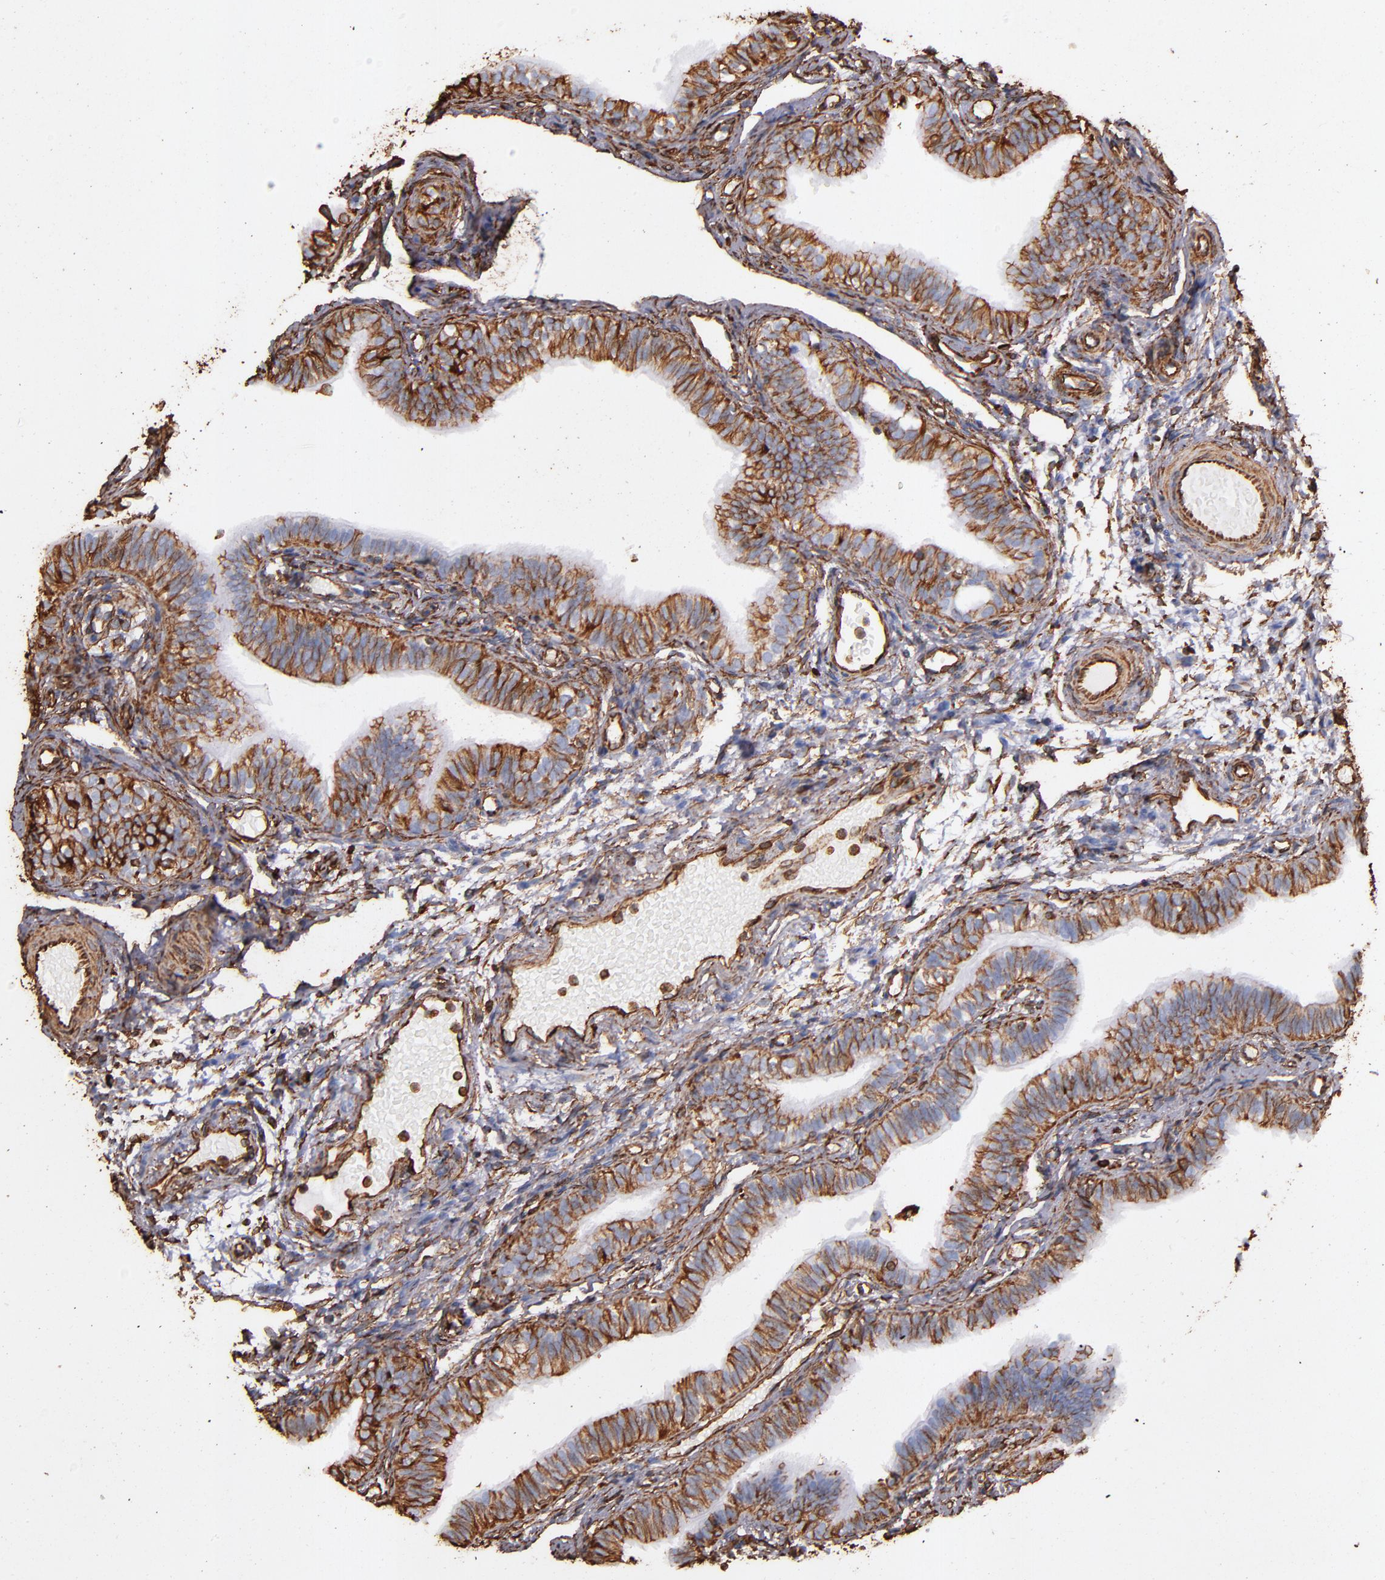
{"staining": {"intensity": "strong", "quantity": ">75%", "location": "cytoplasmic/membranous"}, "tissue": "fallopian tube", "cell_type": "Glandular cells", "image_type": "normal", "snomed": [{"axis": "morphology", "description": "Normal tissue, NOS"}, {"axis": "morphology", "description": "Dermoid, NOS"}, {"axis": "topography", "description": "Fallopian tube"}], "caption": "Fallopian tube stained with a brown dye shows strong cytoplasmic/membranous positive positivity in approximately >75% of glandular cells.", "gene": "VIM", "patient": {"sex": "female", "age": 33}}